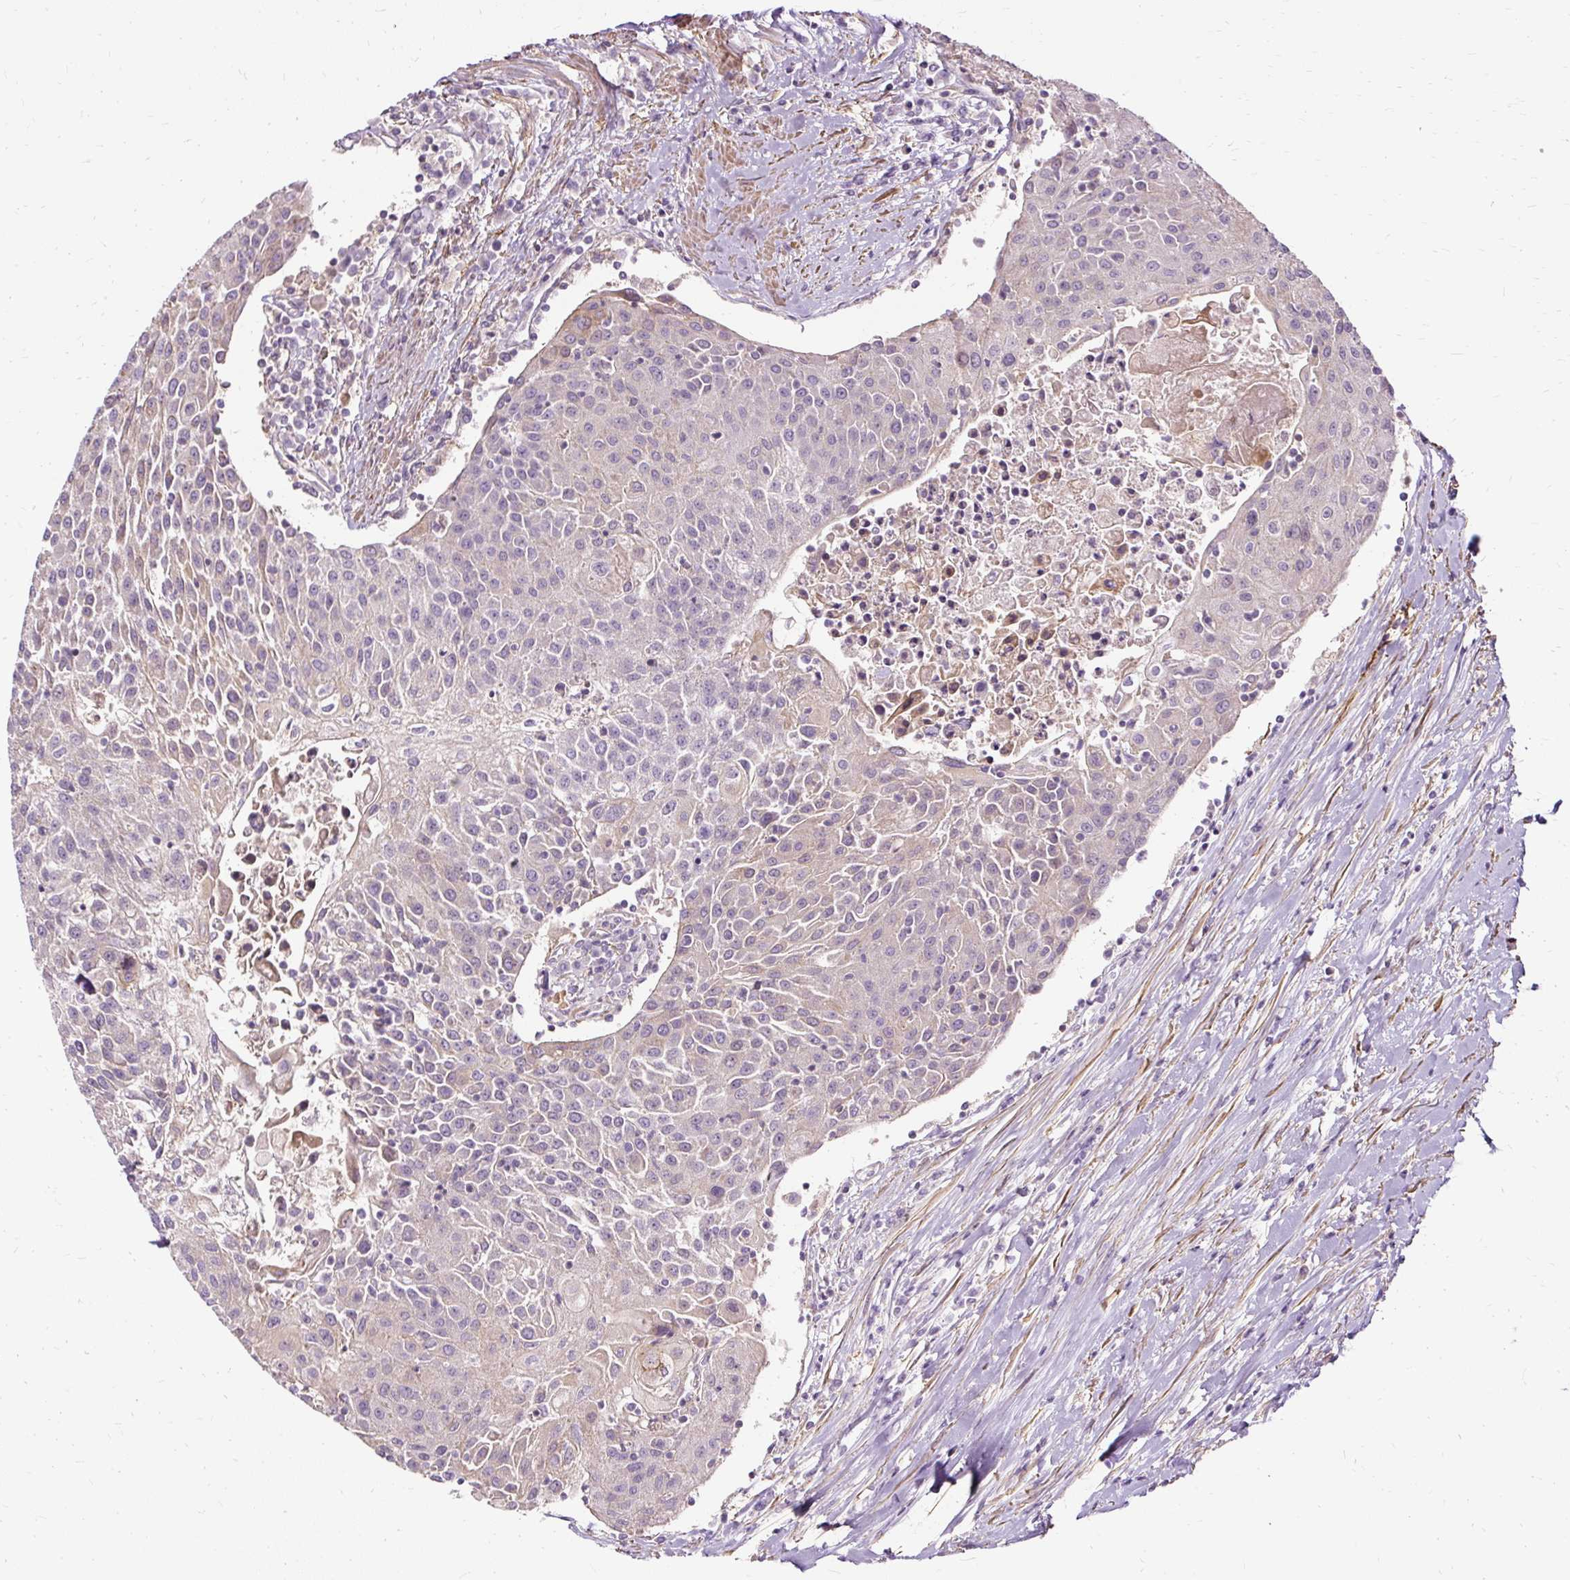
{"staining": {"intensity": "negative", "quantity": "none", "location": "none"}, "tissue": "urothelial cancer", "cell_type": "Tumor cells", "image_type": "cancer", "snomed": [{"axis": "morphology", "description": "Urothelial carcinoma, High grade"}, {"axis": "topography", "description": "Urinary bladder"}], "caption": "Histopathology image shows no significant protein staining in tumor cells of urothelial carcinoma (high-grade).", "gene": "TSPAN8", "patient": {"sex": "female", "age": 85}}